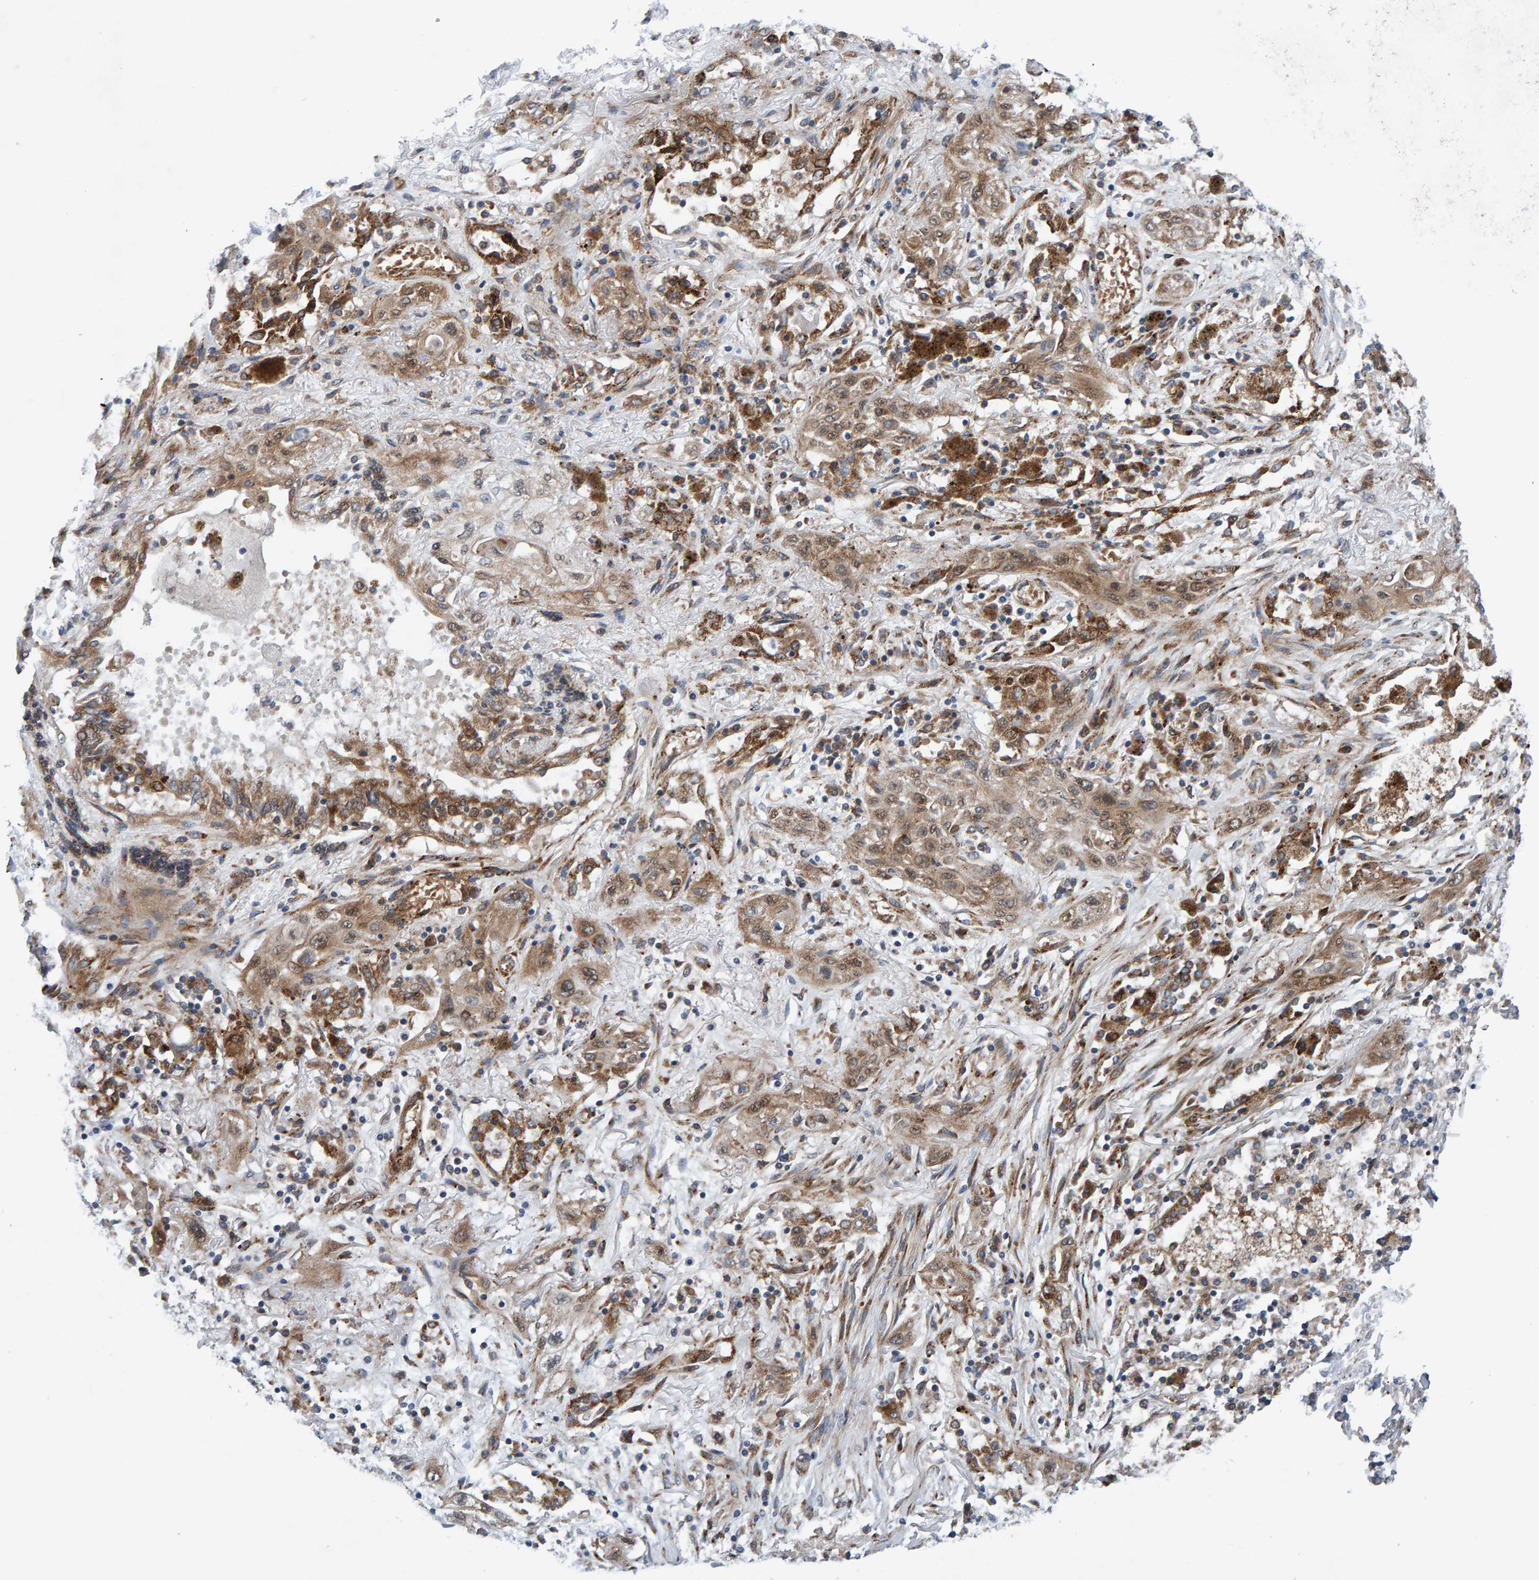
{"staining": {"intensity": "moderate", "quantity": ">75%", "location": "cytoplasmic/membranous"}, "tissue": "lung cancer", "cell_type": "Tumor cells", "image_type": "cancer", "snomed": [{"axis": "morphology", "description": "Squamous cell carcinoma, NOS"}, {"axis": "topography", "description": "Lung"}], "caption": "High-magnification brightfield microscopy of lung squamous cell carcinoma stained with DAB (brown) and counterstained with hematoxylin (blue). tumor cells exhibit moderate cytoplasmic/membranous expression is appreciated in approximately>75% of cells. Immunohistochemistry (ihc) stains the protein of interest in brown and the nuclei are stained blue.", "gene": "MFSD6L", "patient": {"sex": "female", "age": 47}}